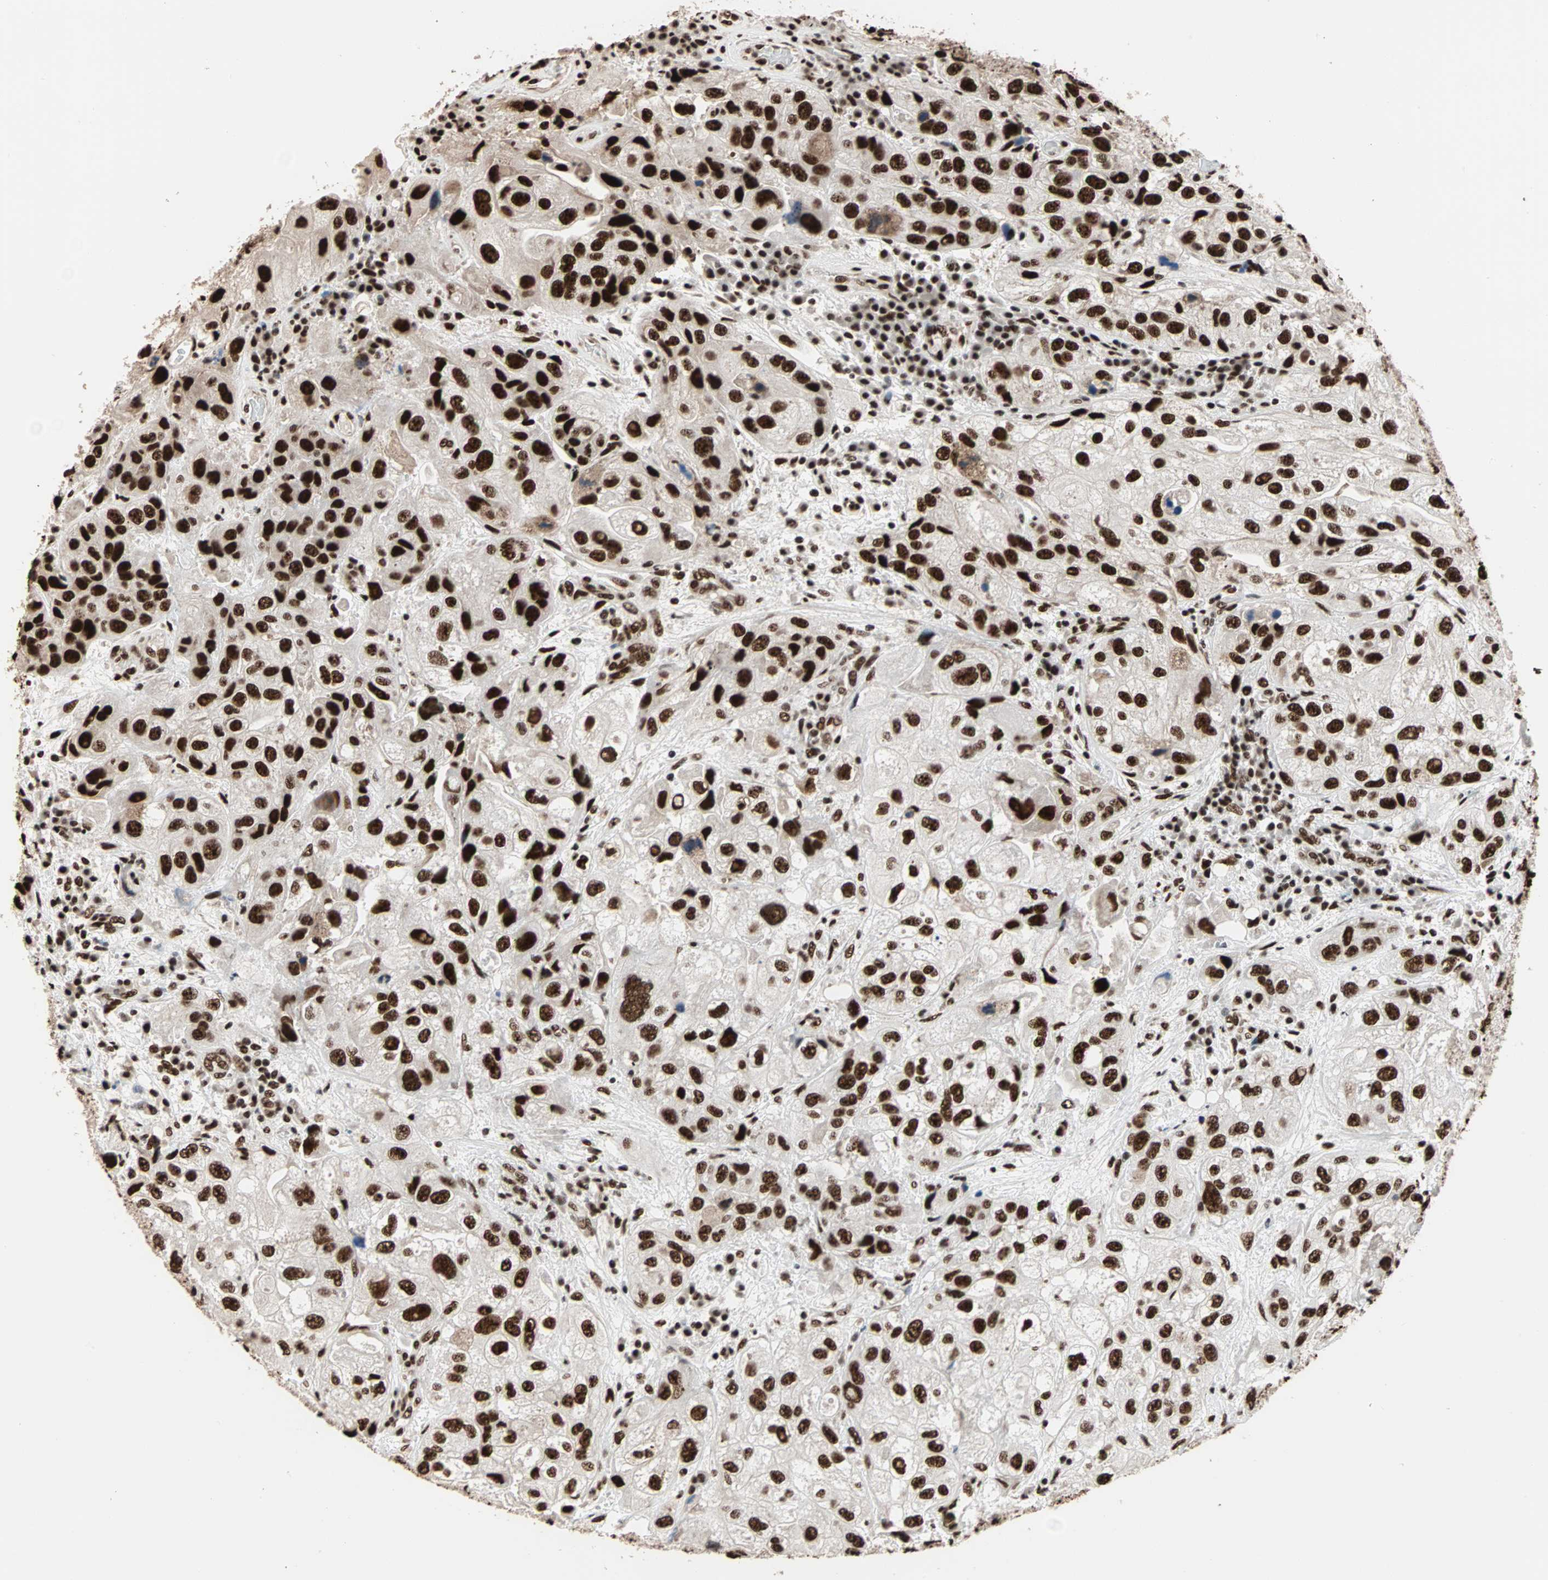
{"staining": {"intensity": "strong", "quantity": ">75%", "location": "nuclear"}, "tissue": "urothelial cancer", "cell_type": "Tumor cells", "image_type": "cancer", "snomed": [{"axis": "morphology", "description": "Urothelial carcinoma, High grade"}, {"axis": "topography", "description": "Urinary bladder"}], "caption": "Protein staining of urothelial cancer tissue demonstrates strong nuclear positivity in about >75% of tumor cells.", "gene": "ILF2", "patient": {"sex": "female", "age": 64}}